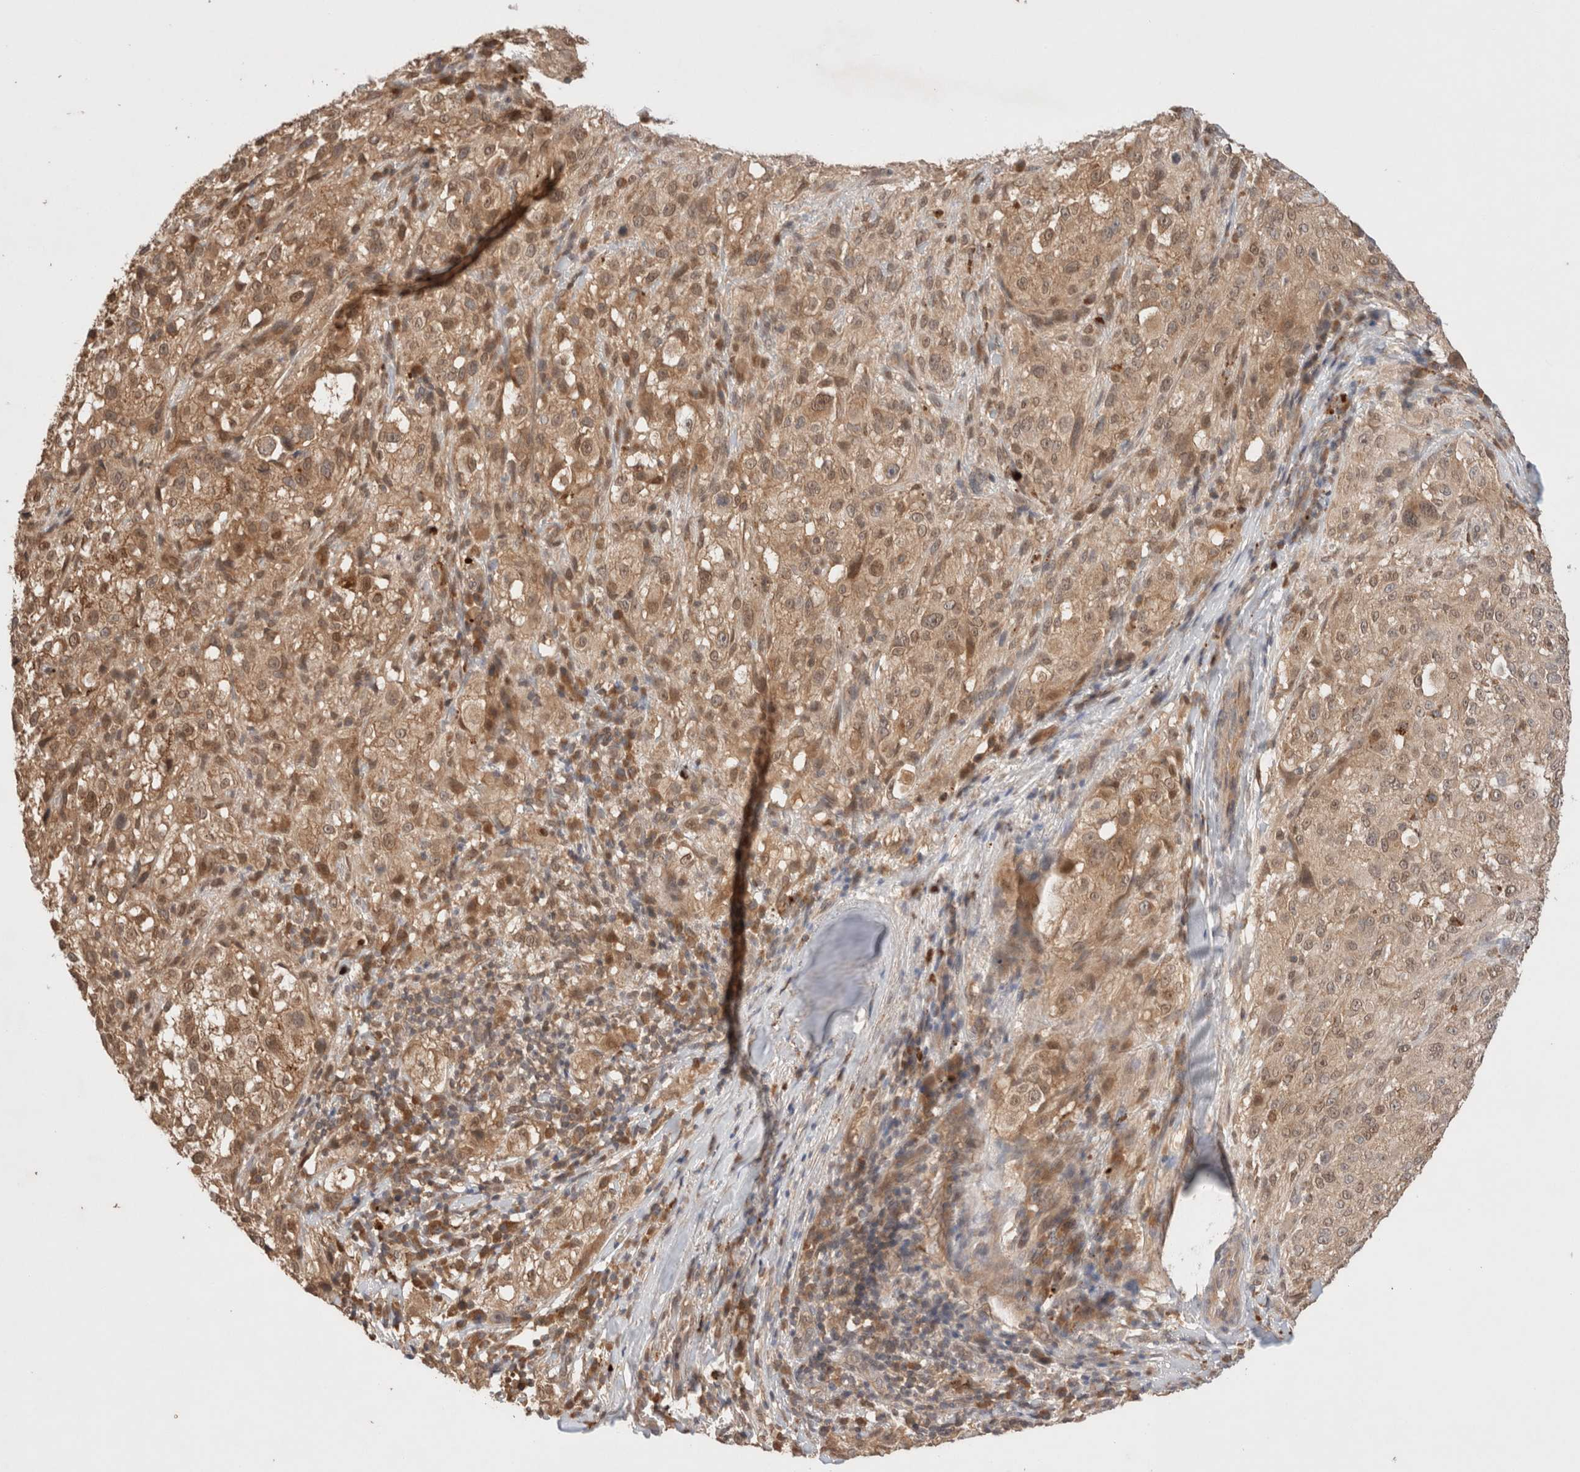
{"staining": {"intensity": "weak", "quantity": ">75%", "location": "cytoplasmic/membranous,nuclear"}, "tissue": "melanoma", "cell_type": "Tumor cells", "image_type": "cancer", "snomed": [{"axis": "morphology", "description": "Necrosis, NOS"}, {"axis": "morphology", "description": "Malignant melanoma, NOS"}, {"axis": "topography", "description": "Skin"}], "caption": "Human melanoma stained for a protein (brown) reveals weak cytoplasmic/membranous and nuclear positive expression in approximately >75% of tumor cells.", "gene": "CARNMT1", "patient": {"sex": "female", "age": 87}}